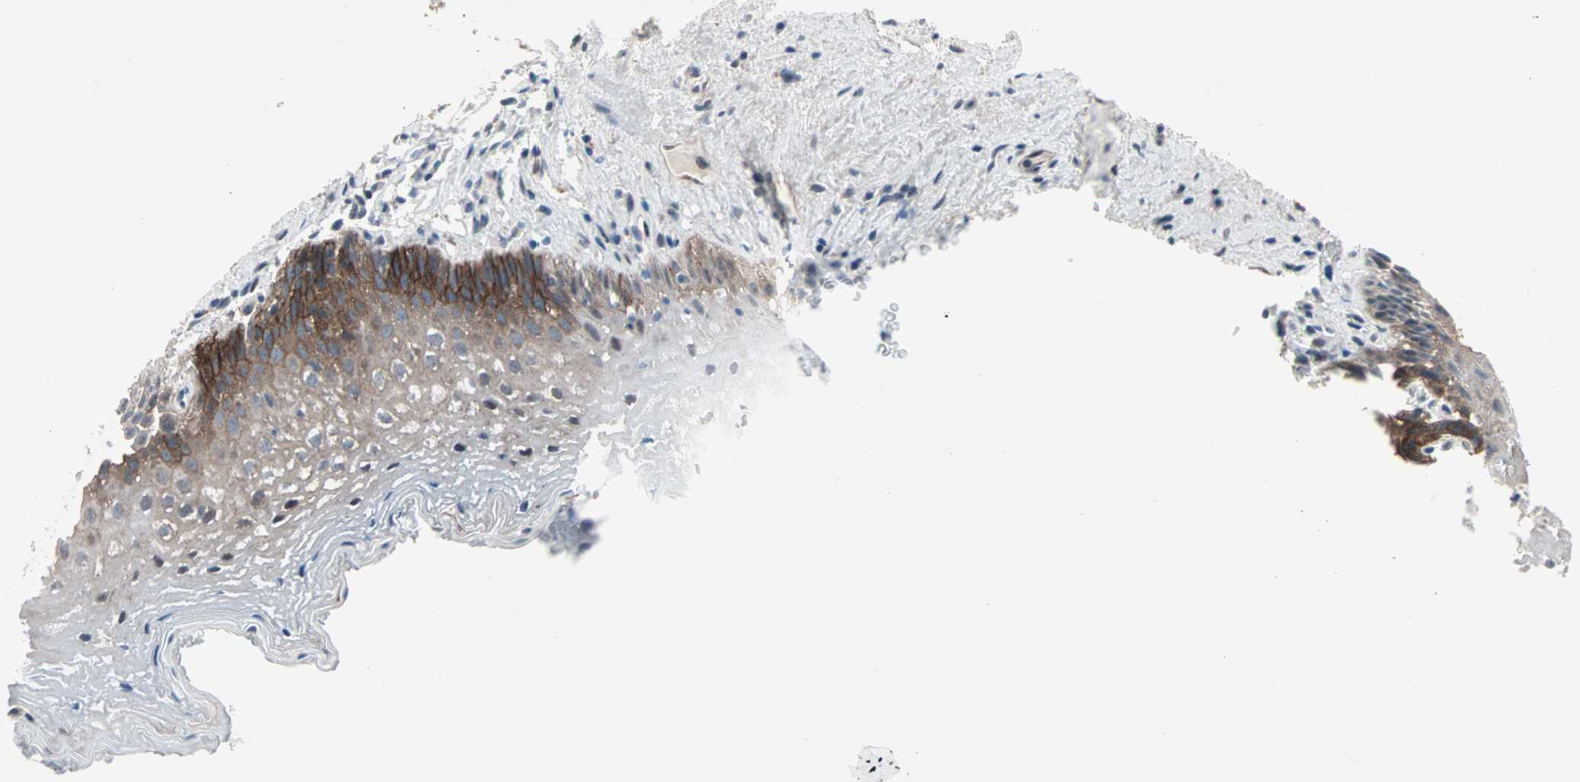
{"staining": {"intensity": "strong", "quantity": "25%-75%", "location": "cytoplasmic/membranous"}, "tissue": "esophagus", "cell_type": "Squamous epithelial cells", "image_type": "normal", "snomed": [{"axis": "morphology", "description": "Normal tissue, NOS"}, {"axis": "topography", "description": "Esophagus"}], "caption": "Esophagus stained with DAB (3,3'-diaminobenzidine) immunohistochemistry reveals high levels of strong cytoplasmic/membranous staining in approximately 25%-75% of squamous epithelial cells. The protein is shown in brown color, while the nuclei are stained blue.", "gene": "CAND2", "patient": {"sex": "female", "age": 70}}